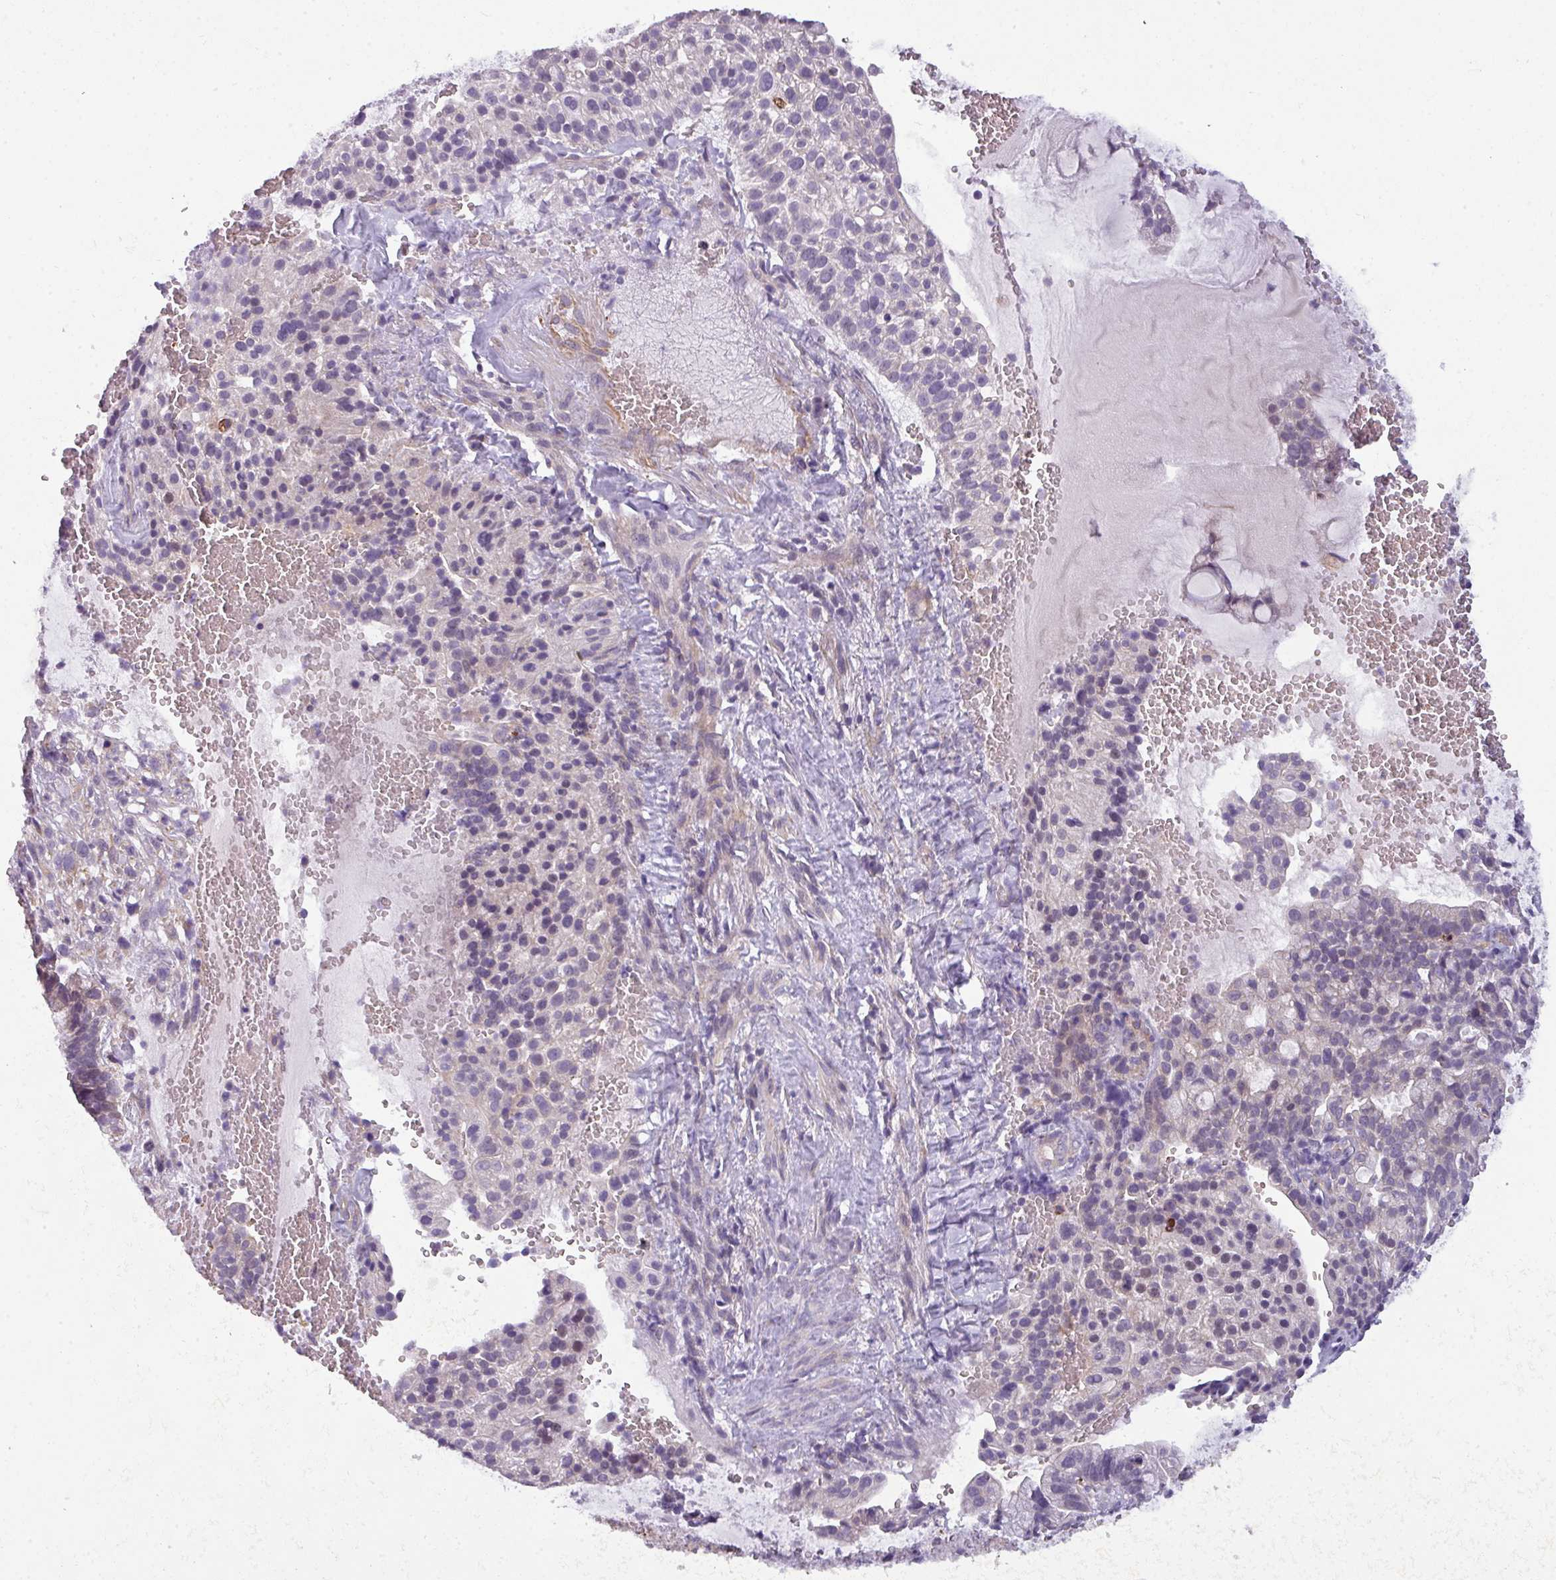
{"staining": {"intensity": "negative", "quantity": "none", "location": "none"}, "tissue": "cervical cancer", "cell_type": "Tumor cells", "image_type": "cancer", "snomed": [{"axis": "morphology", "description": "Adenocarcinoma, NOS"}, {"axis": "topography", "description": "Cervix"}], "caption": "This histopathology image is of adenocarcinoma (cervical) stained with immunohistochemistry to label a protein in brown with the nuclei are counter-stained blue. There is no positivity in tumor cells. (DAB IHC, high magnification).", "gene": "BUD23", "patient": {"sex": "female", "age": 41}}